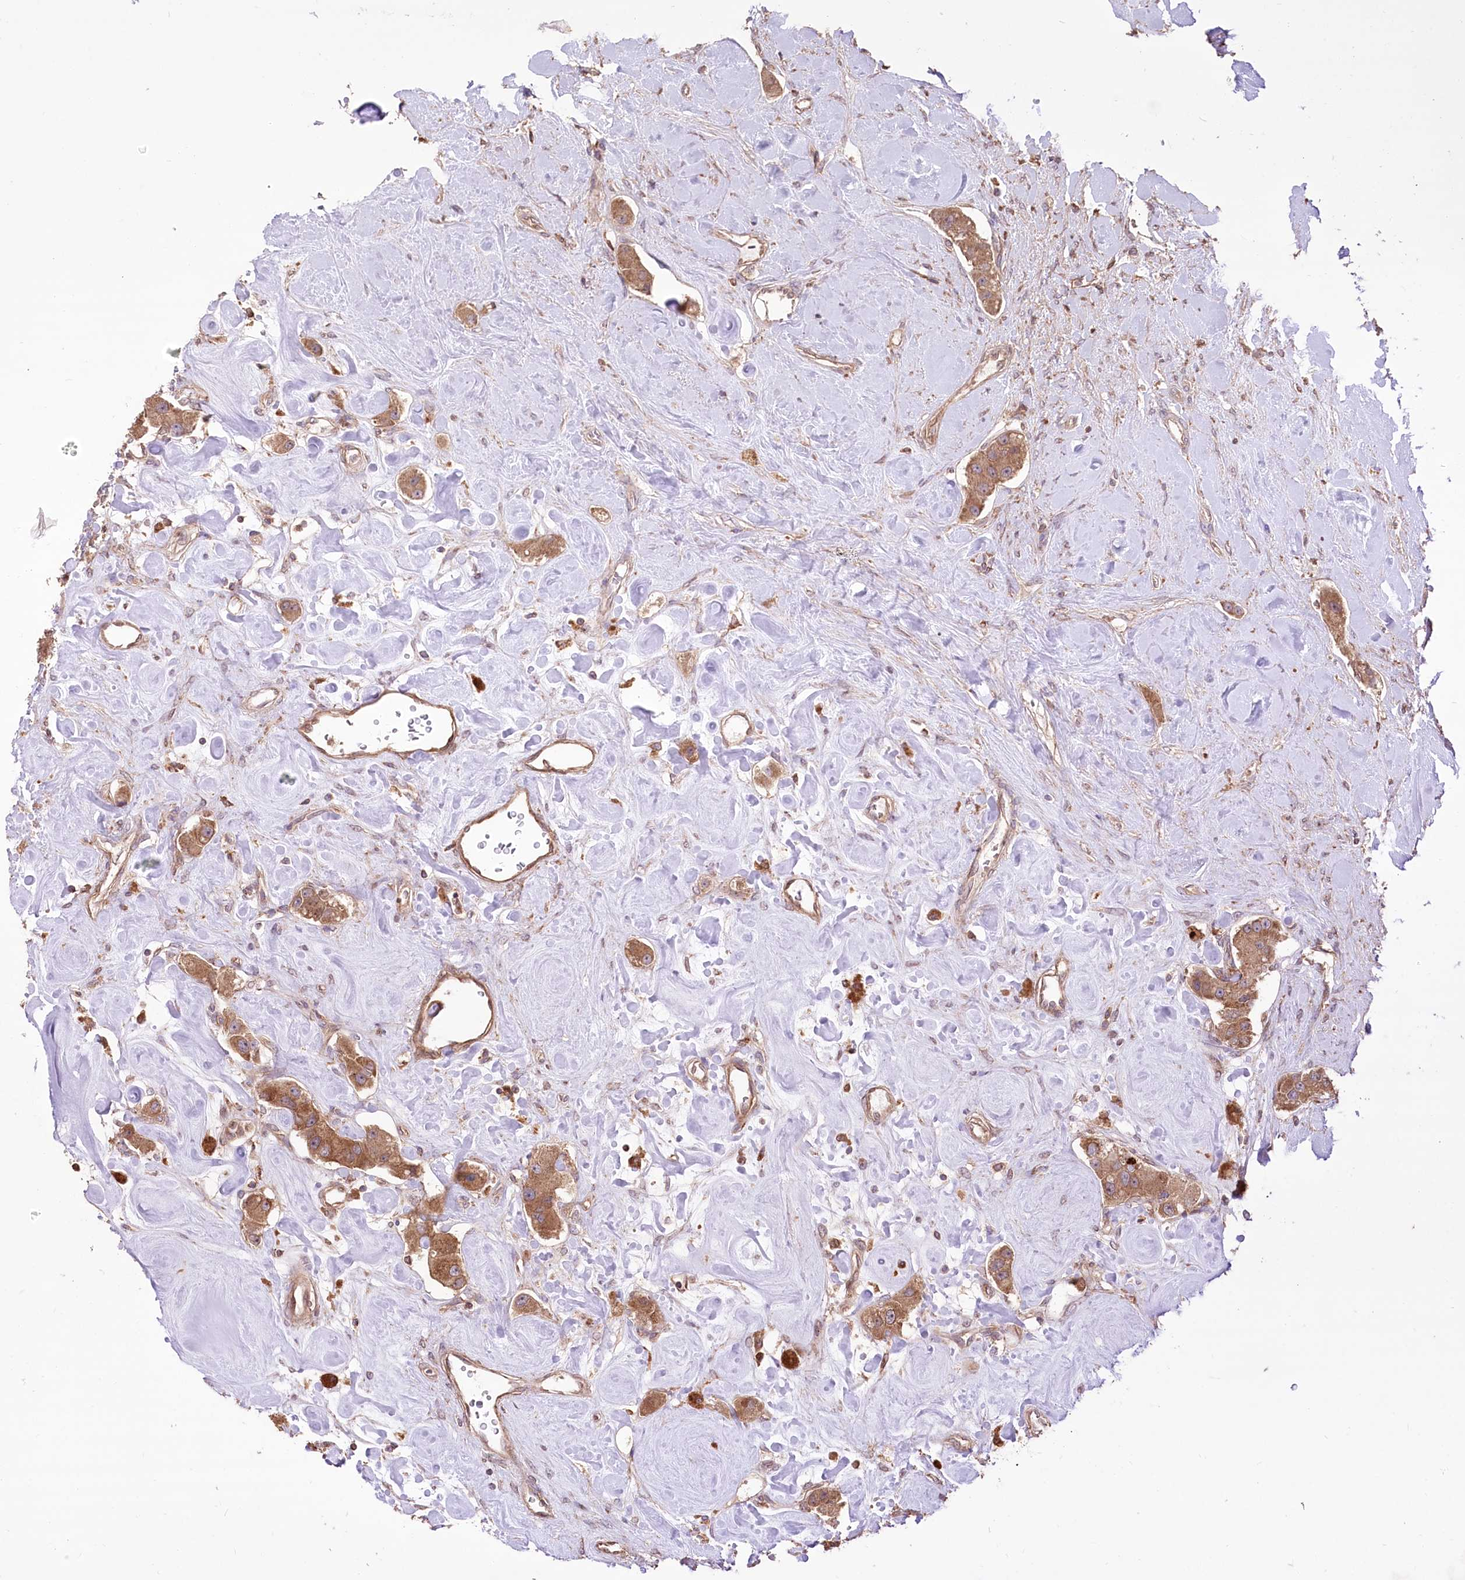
{"staining": {"intensity": "moderate", "quantity": ">75%", "location": "cytoplasmic/membranous"}, "tissue": "carcinoid", "cell_type": "Tumor cells", "image_type": "cancer", "snomed": [{"axis": "morphology", "description": "Carcinoid, malignant, NOS"}, {"axis": "topography", "description": "Pancreas"}], "caption": "Brown immunohistochemical staining in human carcinoid (malignant) reveals moderate cytoplasmic/membranous staining in approximately >75% of tumor cells.", "gene": "XYLB", "patient": {"sex": "male", "age": 41}}